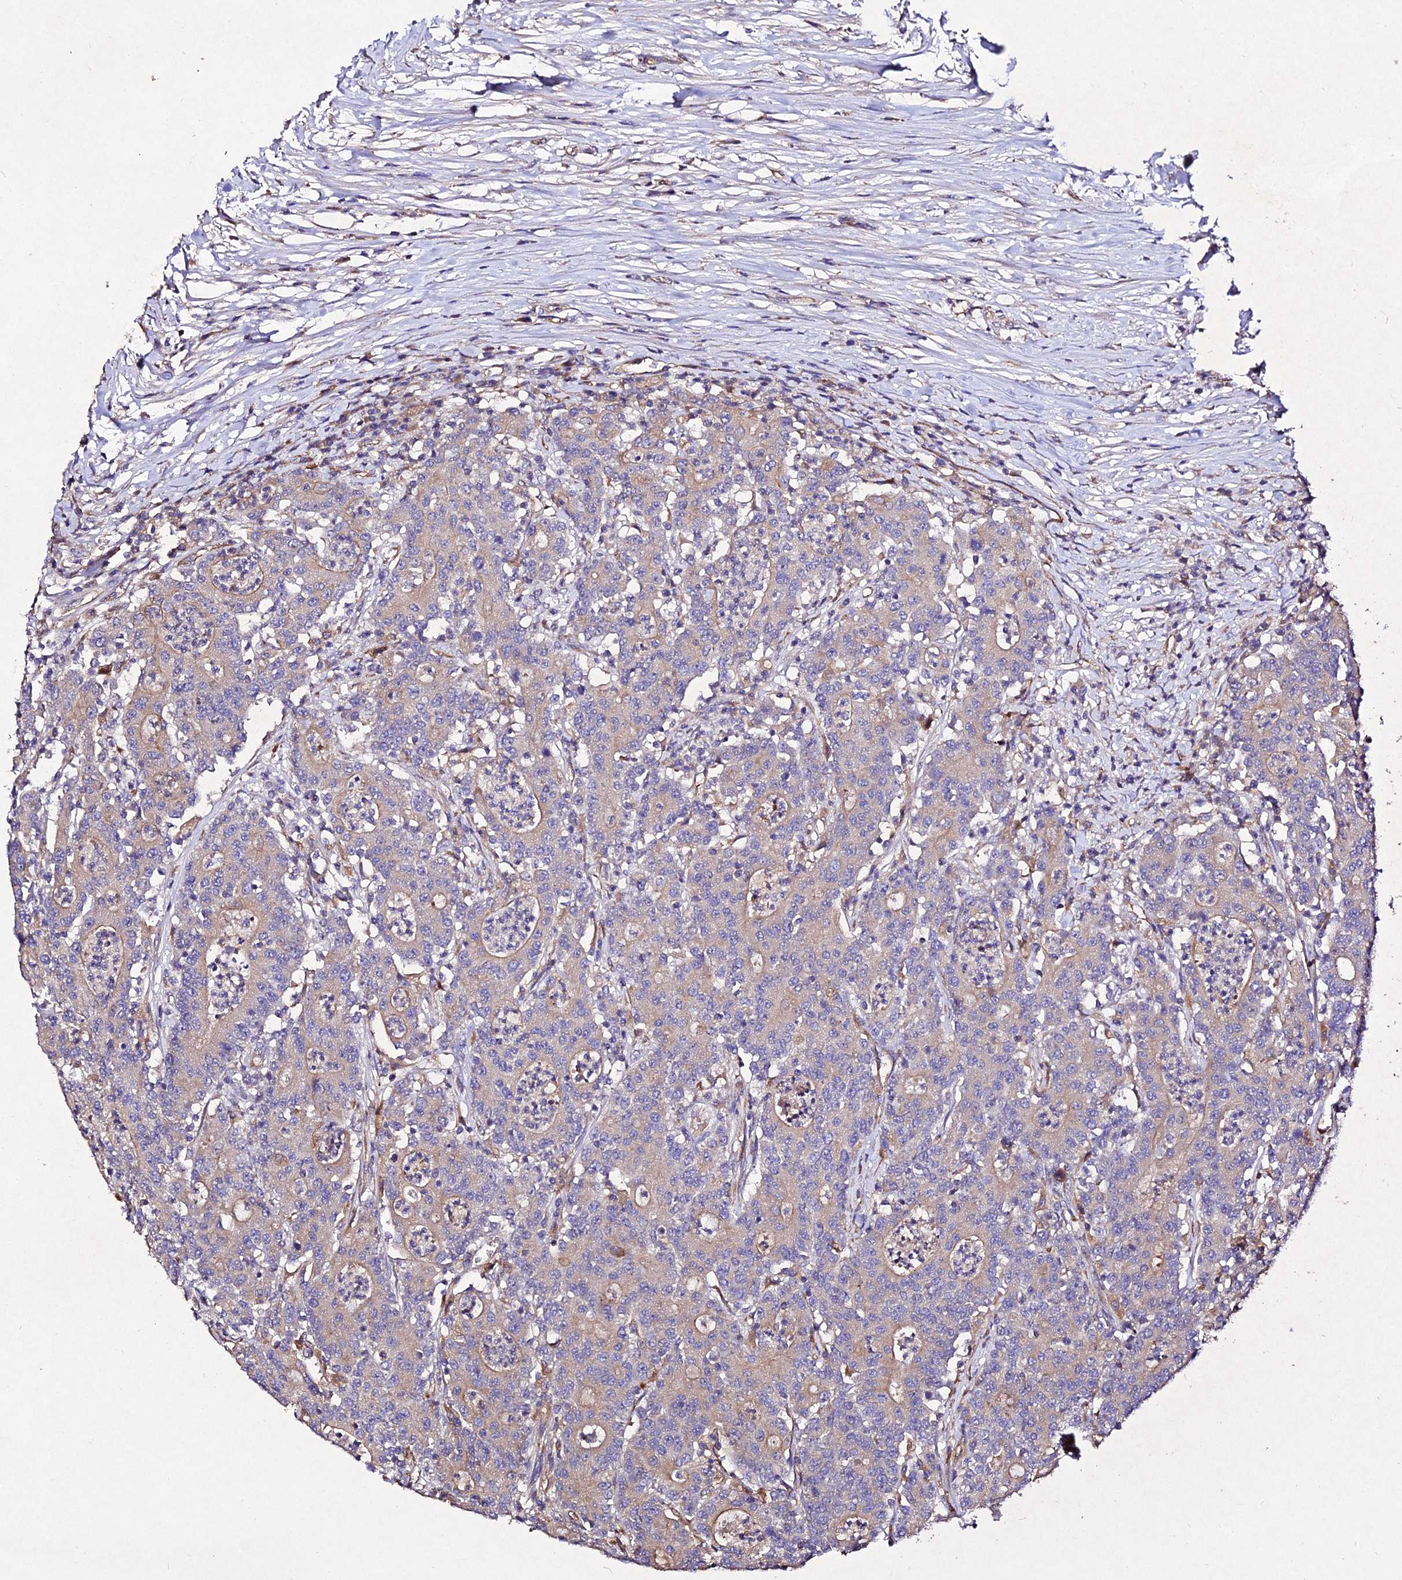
{"staining": {"intensity": "weak", "quantity": ">75%", "location": "cytoplasmic/membranous"}, "tissue": "colorectal cancer", "cell_type": "Tumor cells", "image_type": "cancer", "snomed": [{"axis": "morphology", "description": "Adenocarcinoma, NOS"}, {"axis": "topography", "description": "Colon"}], "caption": "Weak cytoplasmic/membranous staining for a protein is seen in about >75% of tumor cells of colorectal cancer (adenocarcinoma) using immunohistochemistry.", "gene": "AP3M2", "patient": {"sex": "male", "age": 83}}